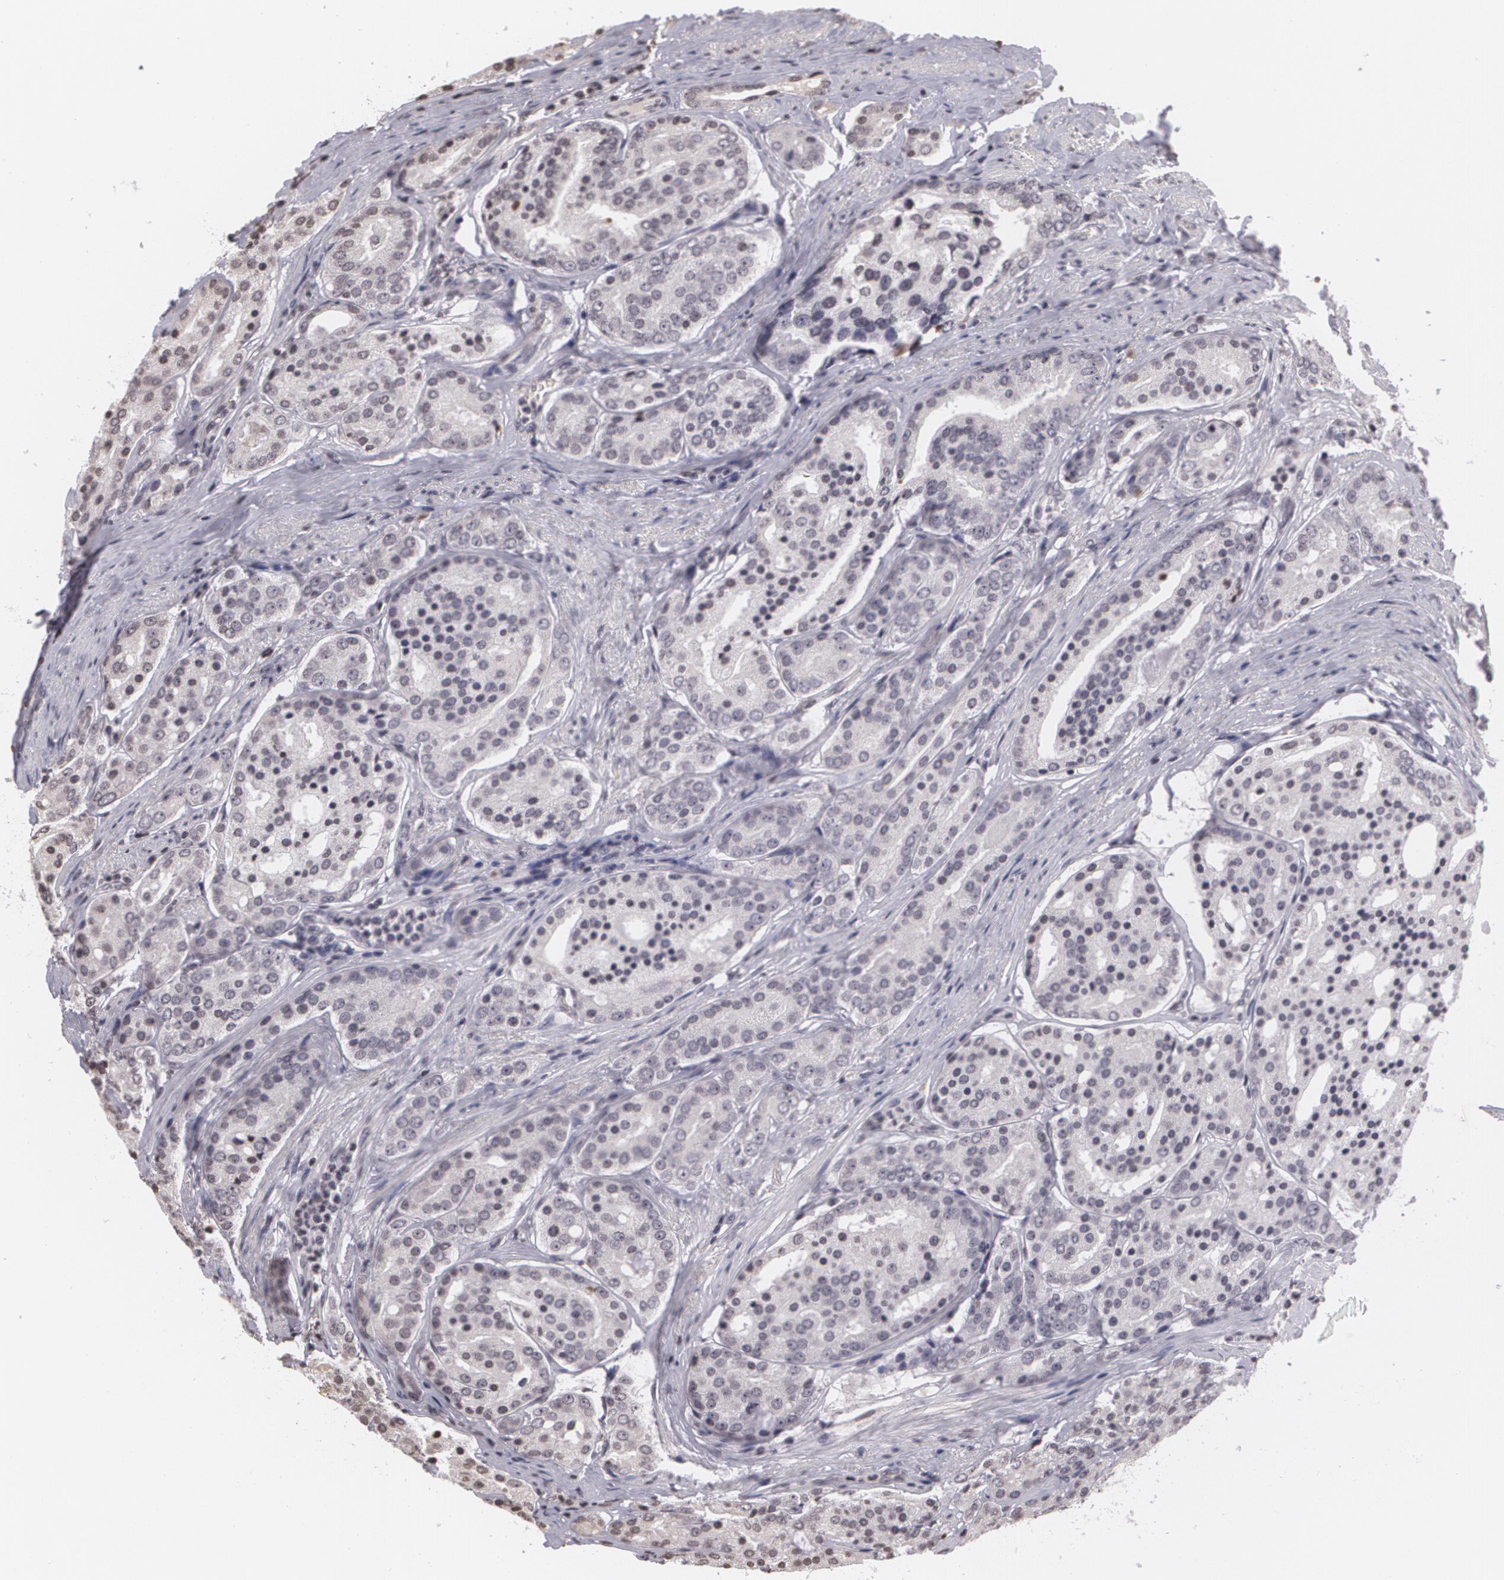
{"staining": {"intensity": "negative", "quantity": "none", "location": "none"}, "tissue": "prostate cancer", "cell_type": "Tumor cells", "image_type": "cancer", "snomed": [{"axis": "morphology", "description": "Adenocarcinoma, High grade"}, {"axis": "topography", "description": "Prostate"}], "caption": "Immunohistochemistry image of human adenocarcinoma (high-grade) (prostate) stained for a protein (brown), which displays no staining in tumor cells.", "gene": "MUC1", "patient": {"sex": "male", "age": 64}}